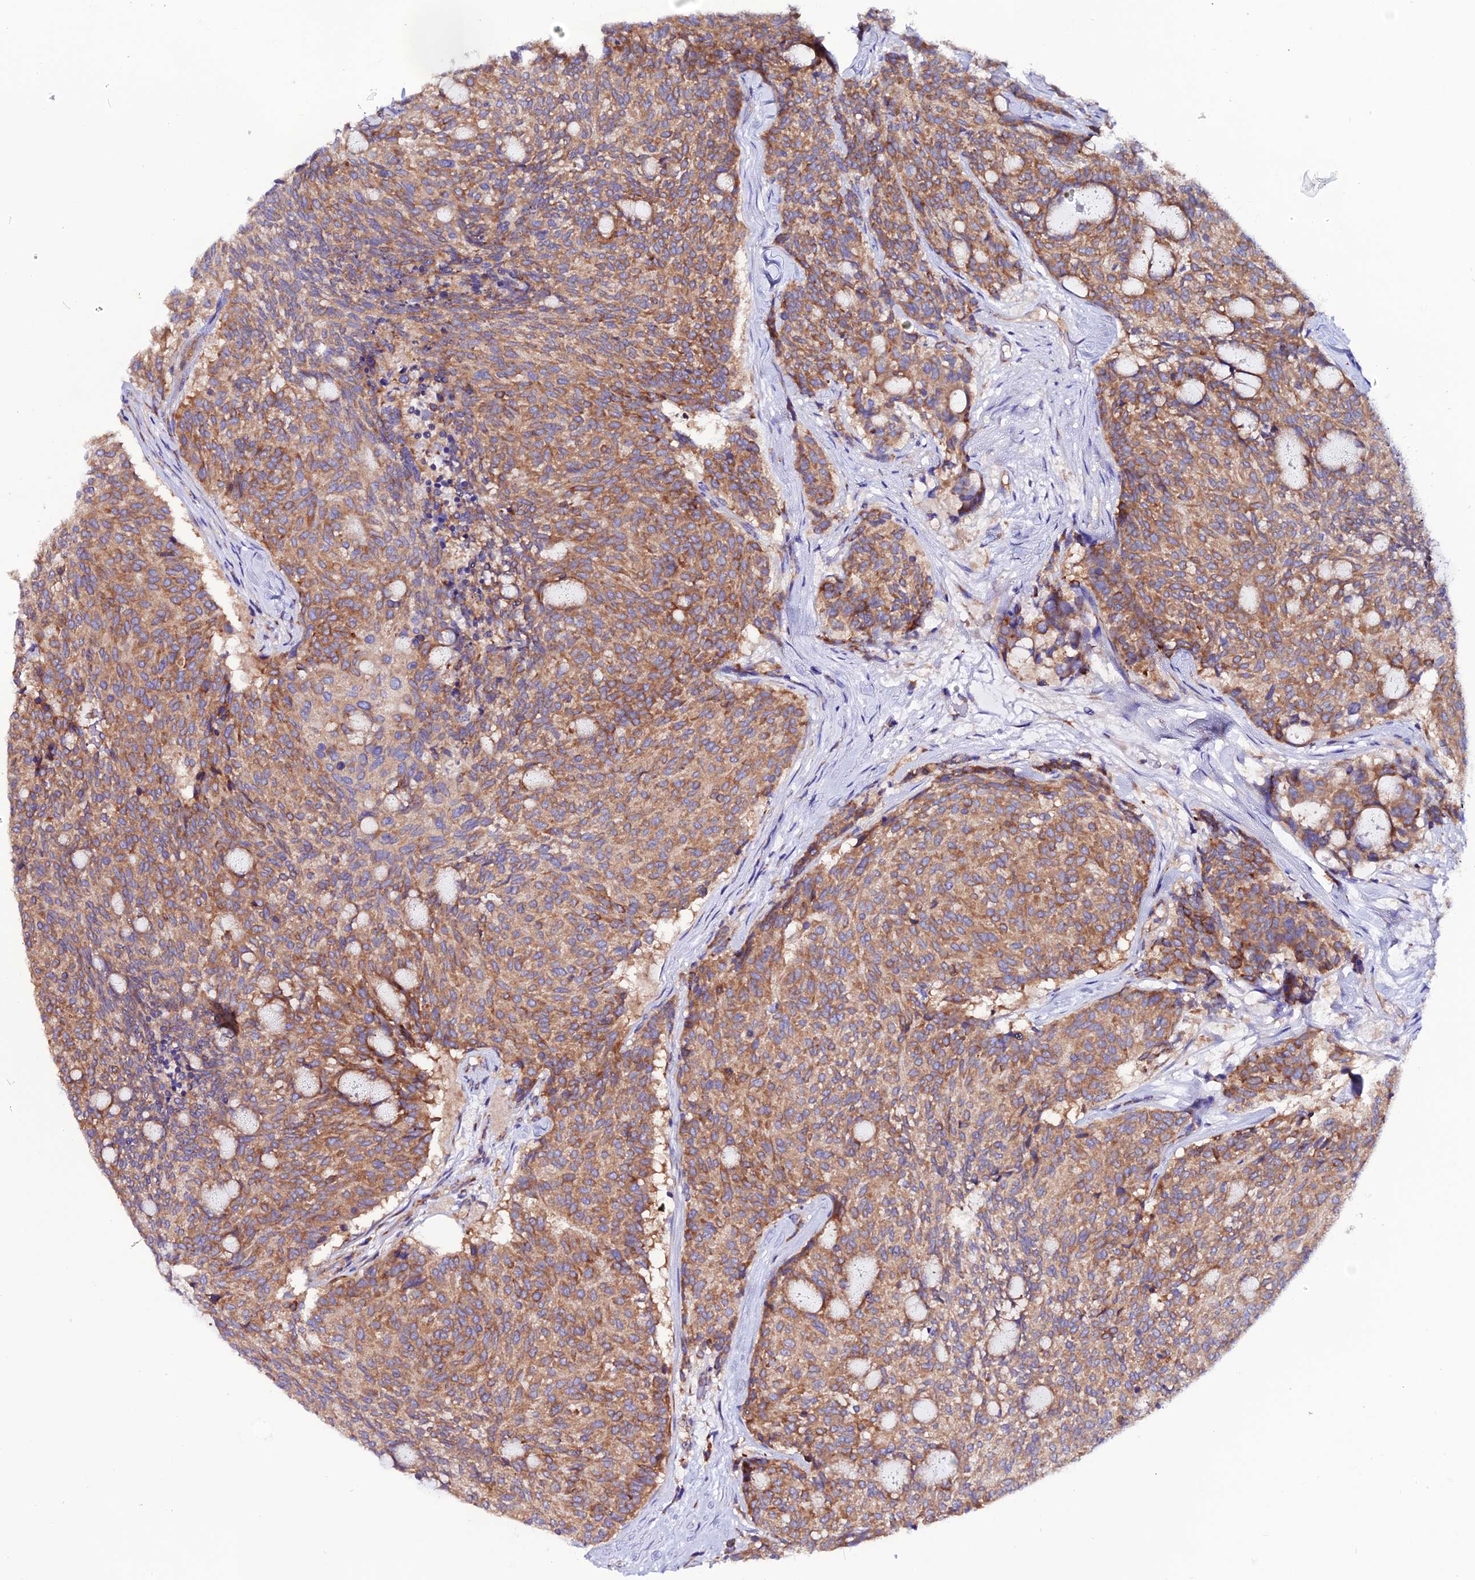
{"staining": {"intensity": "moderate", "quantity": ">75%", "location": "cytoplasmic/membranous"}, "tissue": "carcinoid", "cell_type": "Tumor cells", "image_type": "cancer", "snomed": [{"axis": "morphology", "description": "Carcinoid, malignant, NOS"}, {"axis": "topography", "description": "Pancreas"}], "caption": "An IHC histopathology image of neoplastic tissue is shown. Protein staining in brown highlights moderate cytoplasmic/membranous positivity in carcinoid within tumor cells.", "gene": "EEF1G", "patient": {"sex": "female", "age": 54}}